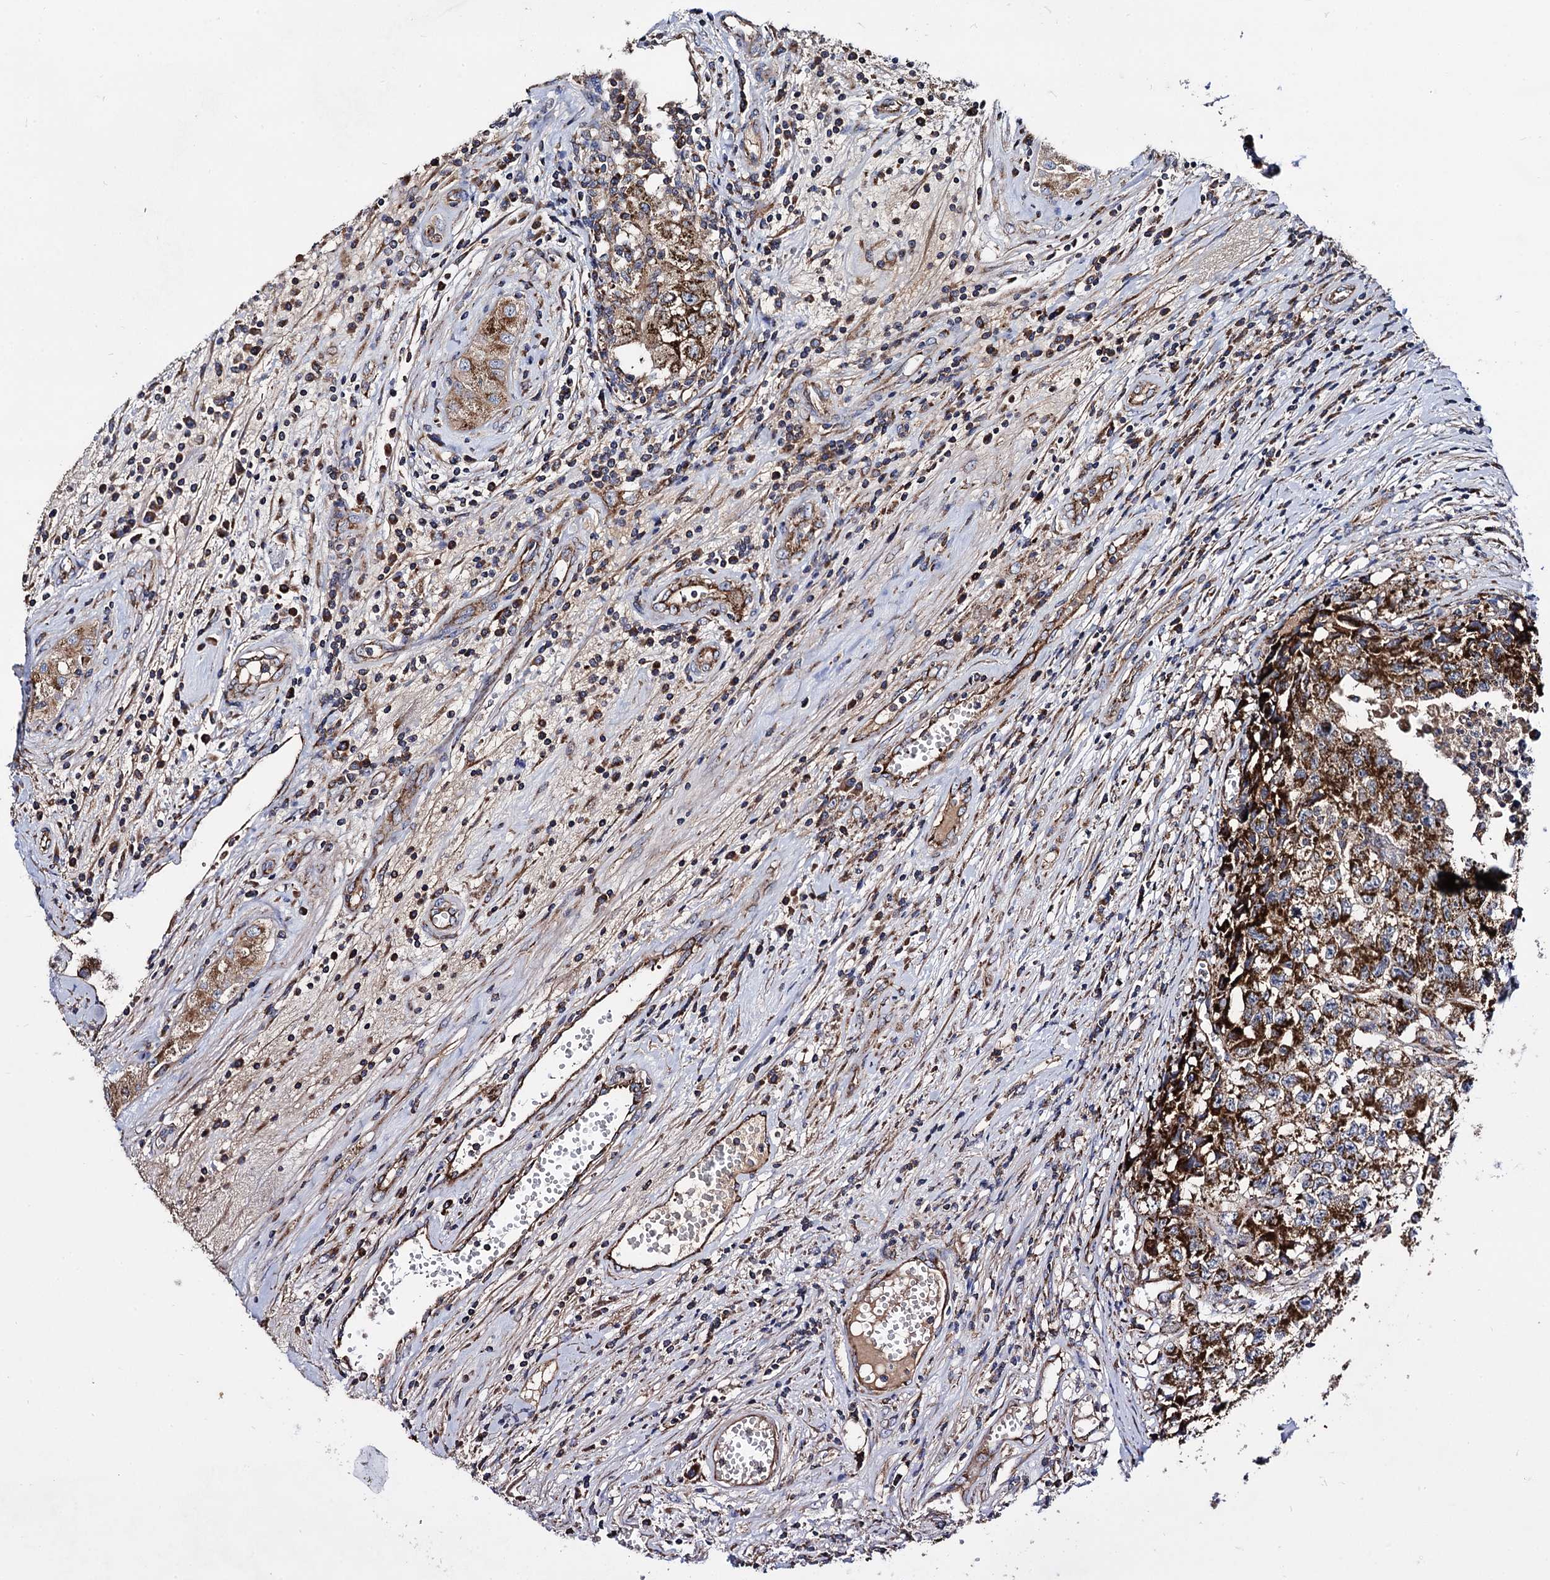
{"staining": {"intensity": "strong", "quantity": ">75%", "location": "cytoplasmic/membranous"}, "tissue": "testis cancer", "cell_type": "Tumor cells", "image_type": "cancer", "snomed": [{"axis": "morphology", "description": "Seminoma, NOS"}, {"axis": "morphology", "description": "Carcinoma, Embryonal, NOS"}, {"axis": "topography", "description": "Testis"}], "caption": "Tumor cells demonstrate strong cytoplasmic/membranous positivity in about >75% of cells in testis cancer.", "gene": "IQCH", "patient": {"sex": "male", "age": 43}}